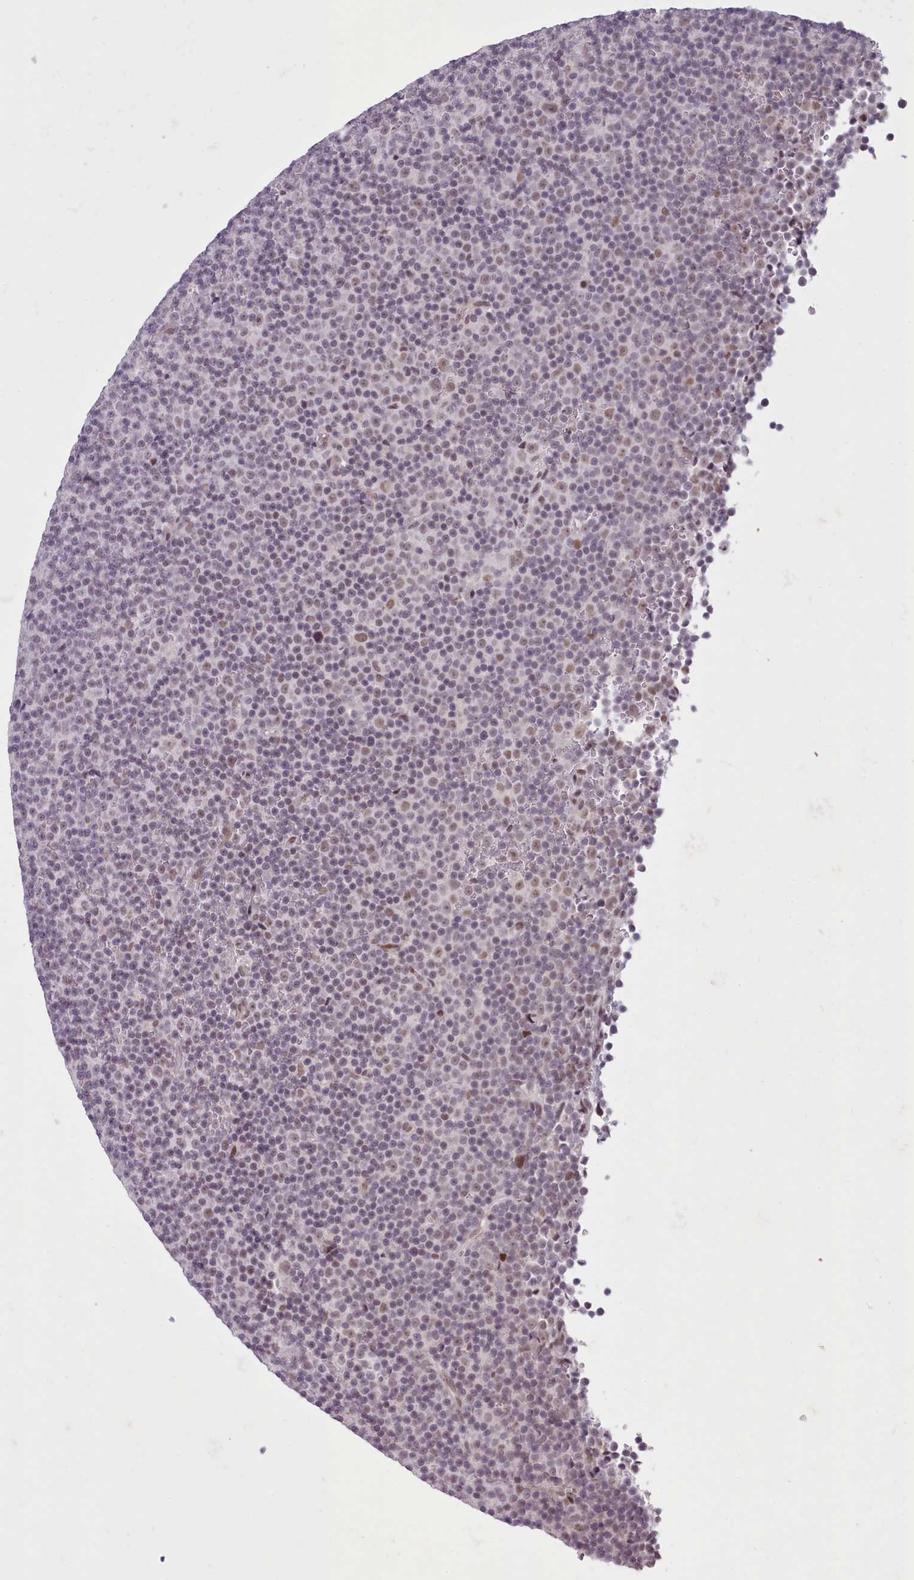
{"staining": {"intensity": "weak", "quantity": "<25%", "location": "nuclear"}, "tissue": "lymphoma", "cell_type": "Tumor cells", "image_type": "cancer", "snomed": [{"axis": "morphology", "description": "Malignant lymphoma, non-Hodgkin's type, Low grade"}, {"axis": "topography", "description": "Lymph node"}], "caption": "Malignant lymphoma, non-Hodgkin's type (low-grade) was stained to show a protein in brown. There is no significant staining in tumor cells.", "gene": "RFX1", "patient": {"sex": "female", "age": 67}}